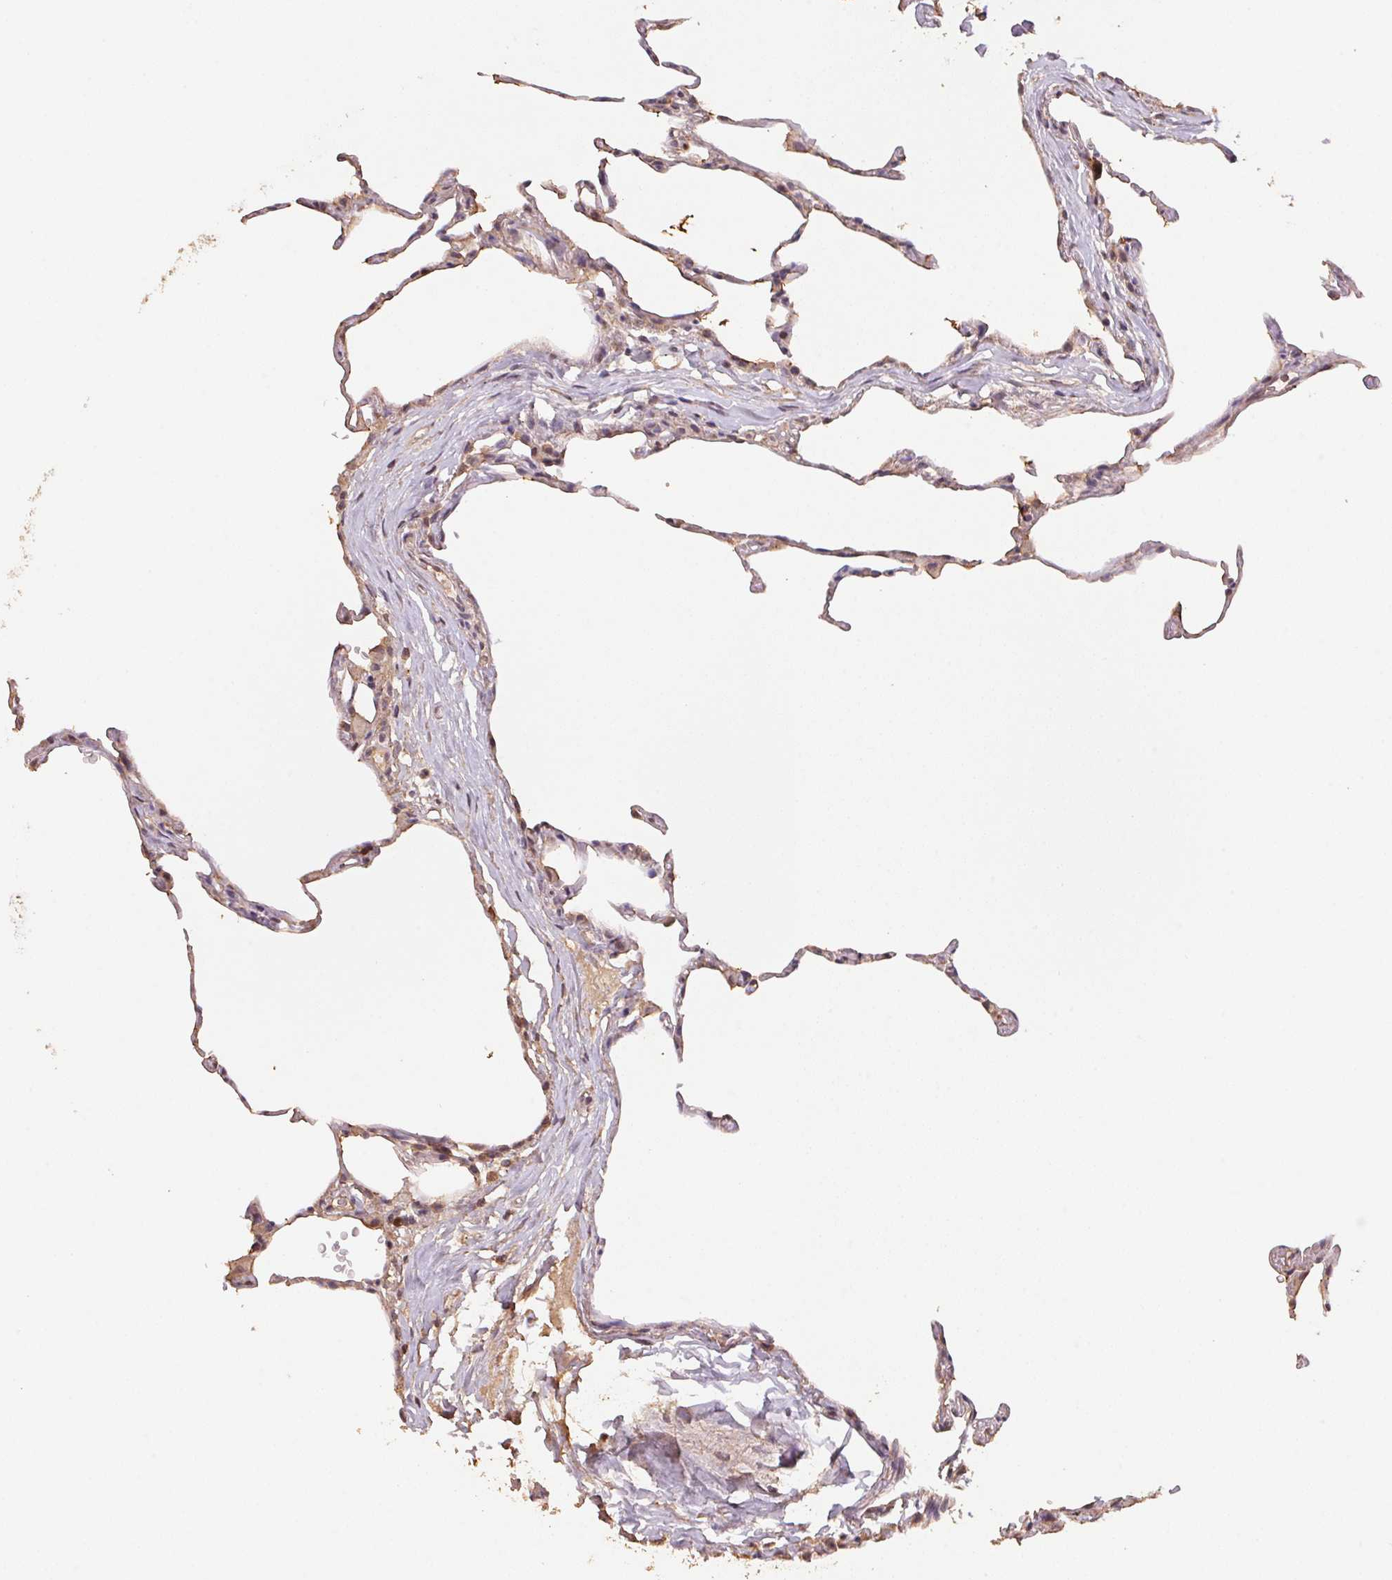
{"staining": {"intensity": "negative", "quantity": "none", "location": "none"}, "tissue": "lung", "cell_type": "Alveolar cells", "image_type": "normal", "snomed": [{"axis": "morphology", "description": "Normal tissue, NOS"}, {"axis": "topography", "description": "Lung"}], "caption": "High power microscopy histopathology image of an IHC image of unremarkable lung, revealing no significant staining in alveolar cells. The staining is performed using DAB brown chromogen with nuclei counter-stained in using hematoxylin.", "gene": "CENPF", "patient": {"sex": "female", "age": 57}}